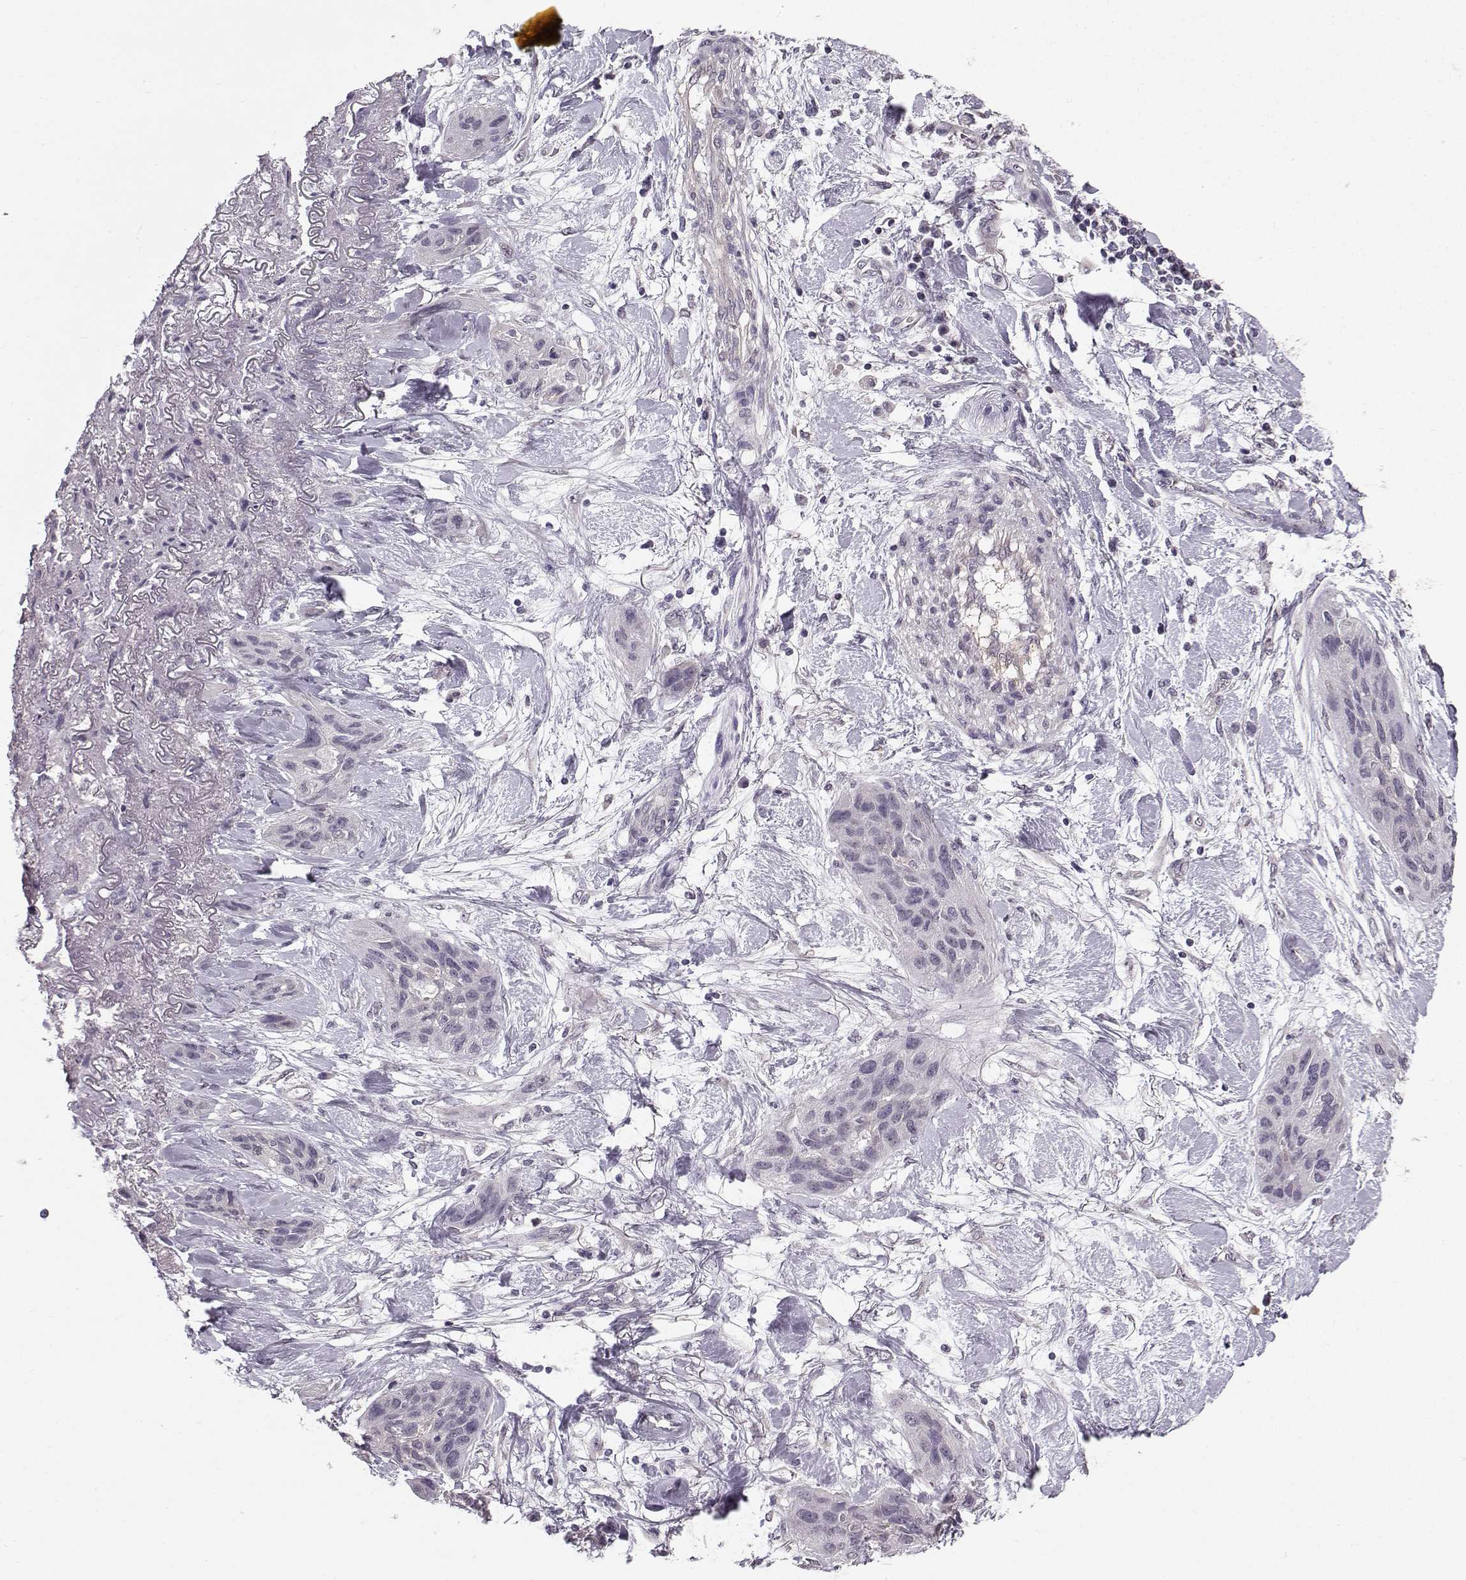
{"staining": {"intensity": "negative", "quantity": "none", "location": "none"}, "tissue": "lung cancer", "cell_type": "Tumor cells", "image_type": "cancer", "snomed": [{"axis": "morphology", "description": "Squamous cell carcinoma, NOS"}, {"axis": "topography", "description": "Lung"}], "caption": "DAB (3,3'-diaminobenzidine) immunohistochemical staining of squamous cell carcinoma (lung) displays no significant staining in tumor cells. Brightfield microscopy of IHC stained with DAB (3,3'-diaminobenzidine) (brown) and hematoxylin (blue), captured at high magnification.", "gene": "TSPYL5", "patient": {"sex": "female", "age": 70}}